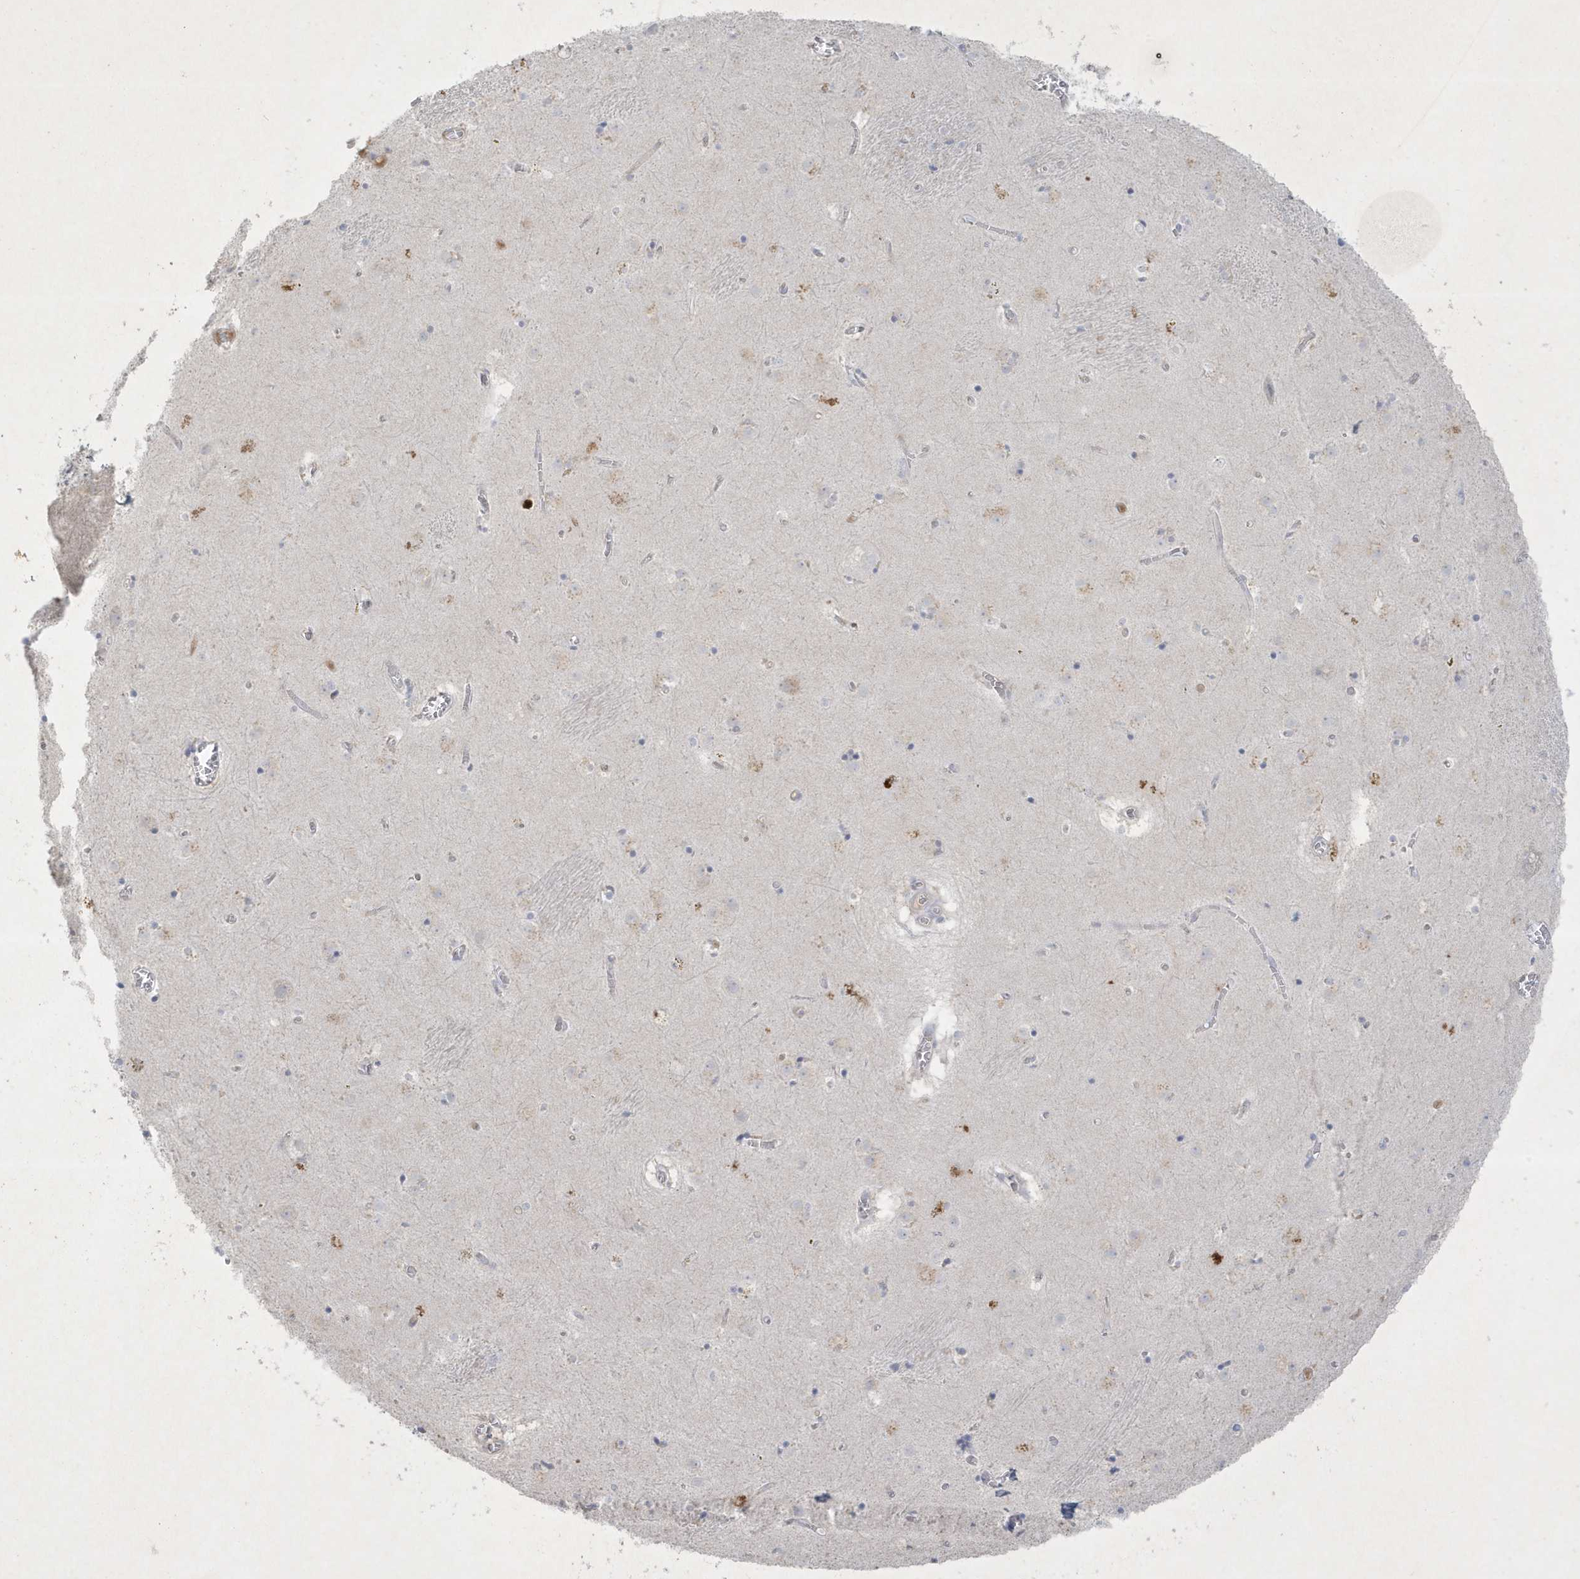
{"staining": {"intensity": "negative", "quantity": "none", "location": "none"}, "tissue": "caudate", "cell_type": "Glial cells", "image_type": "normal", "snomed": [{"axis": "morphology", "description": "Normal tissue, NOS"}, {"axis": "topography", "description": "Lateral ventricle wall"}], "caption": "A photomicrograph of caudate stained for a protein shows no brown staining in glial cells. Nuclei are stained in blue.", "gene": "CCDC24", "patient": {"sex": "male", "age": 70}}